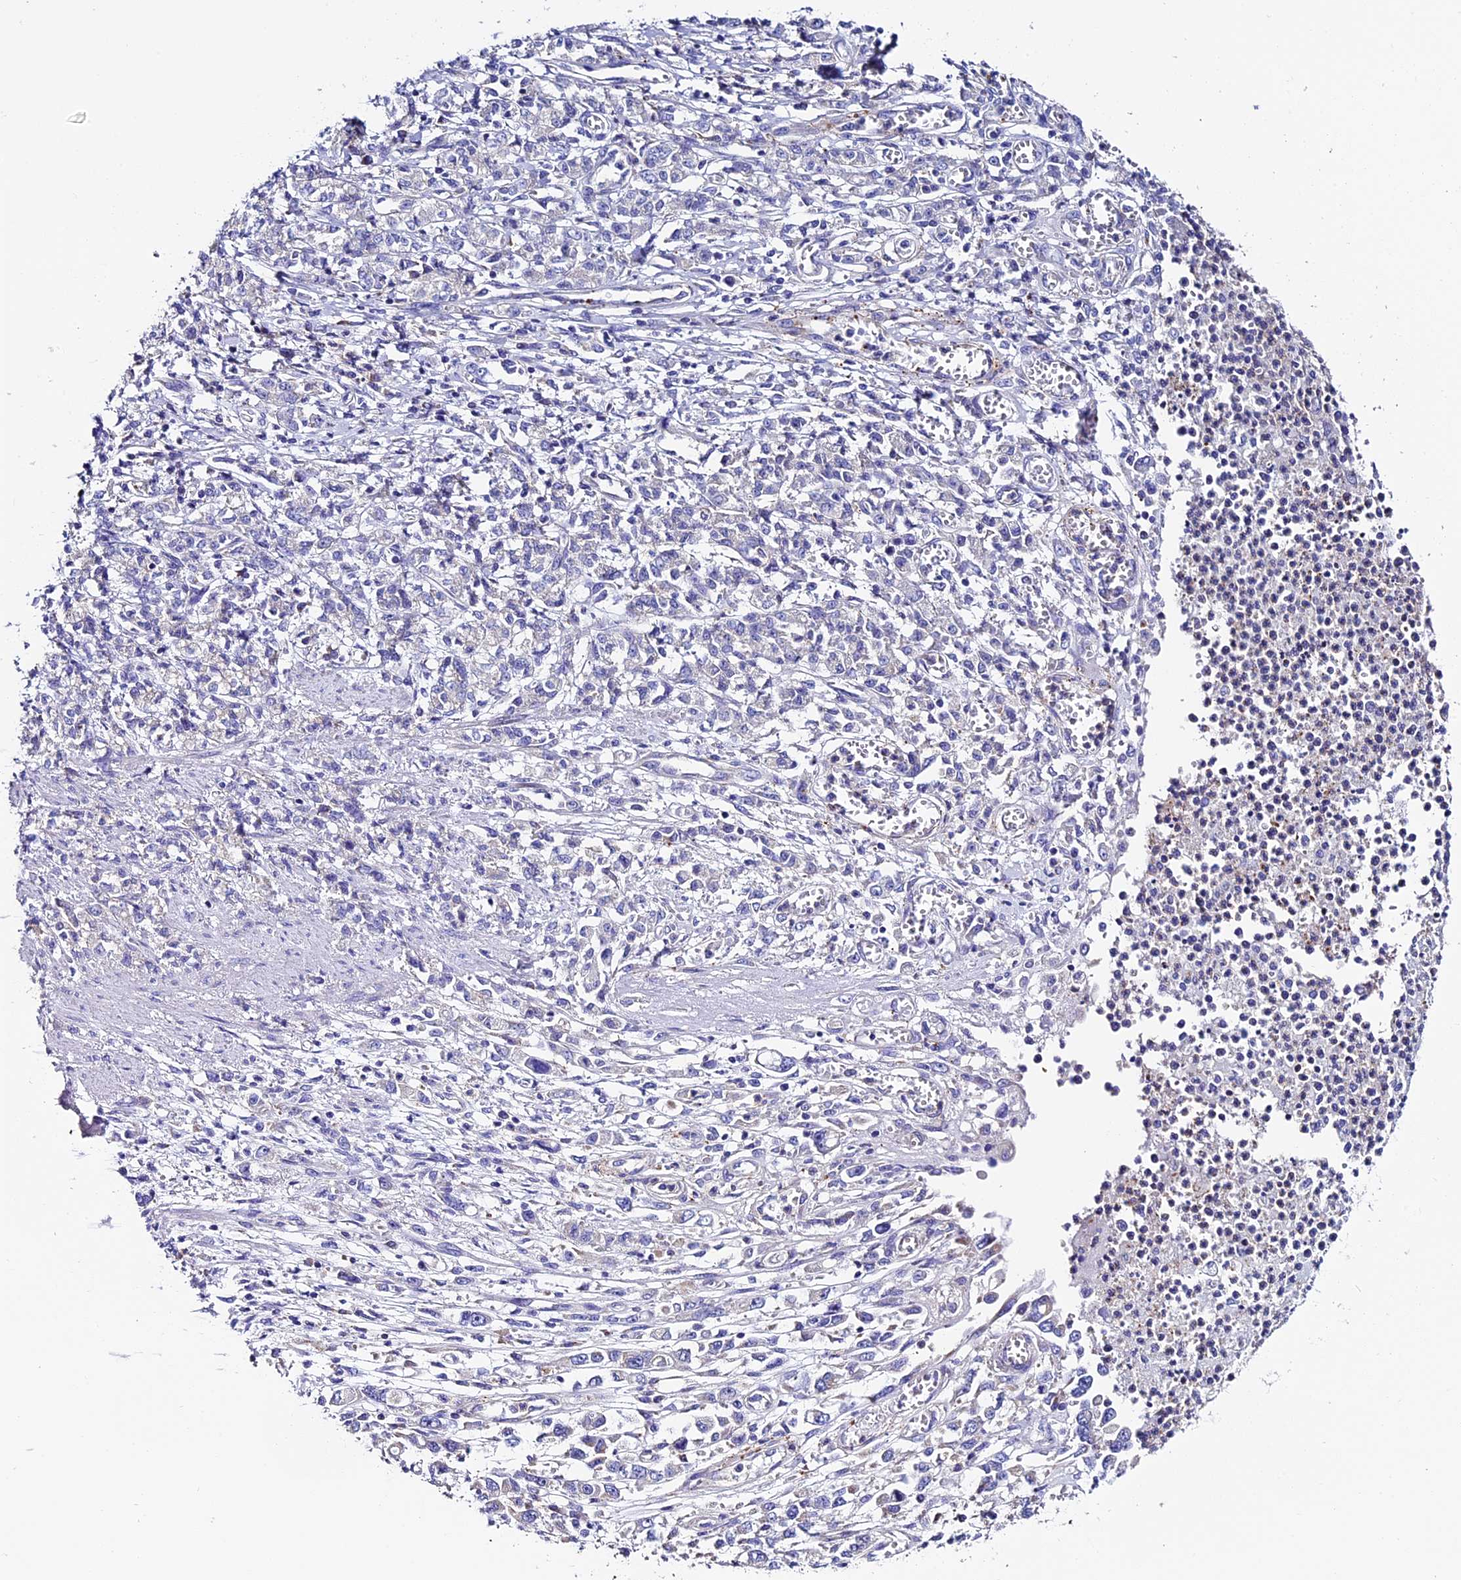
{"staining": {"intensity": "negative", "quantity": "none", "location": "none"}, "tissue": "stomach cancer", "cell_type": "Tumor cells", "image_type": "cancer", "snomed": [{"axis": "morphology", "description": "Adenocarcinoma, NOS"}, {"axis": "topography", "description": "Stomach"}], "caption": "Micrograph shows no significant protein positivity in tumor cells of adenocarcinoma (stomach).", "gene": "COMTD1", "patient": {"sex": "female", "age": 76}}